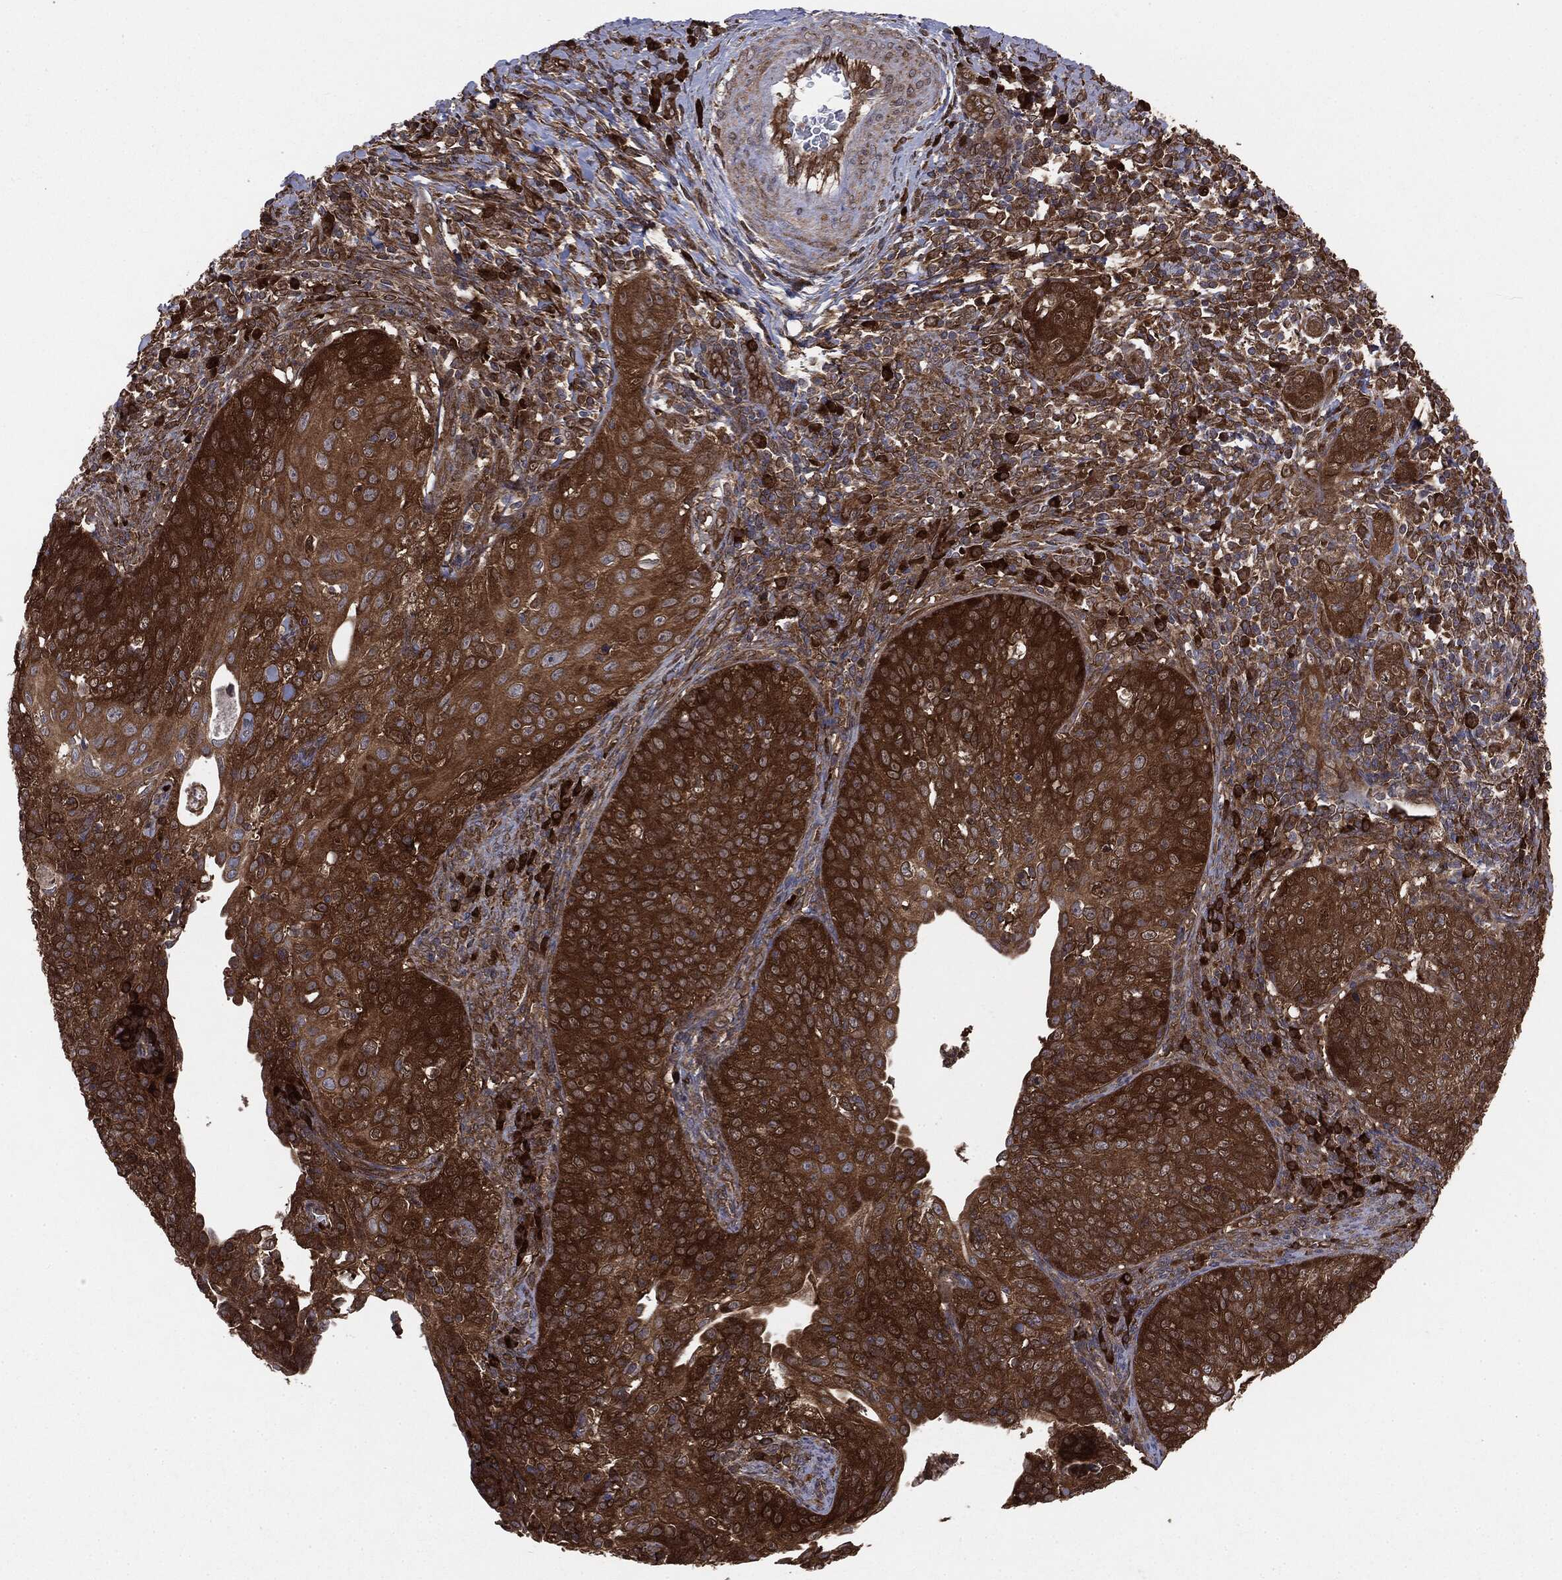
{"staining": {"intensity": "strong", "quantity": ">75%", "location": "cytoplasmic/membranous"}, "tissue": "cervical cancer", "cell_type": "Tumor cells", "image_type": "cancer", "snomed": [{"axis": "morphology", "description": "Squamous cell carcinoma, NOS"}, {"axis": "topography", "description": "Cervix"}], "caption": "The photomicrograph shows a brown stain indicating the presence of a protein in the cytoplasmic/membranous of tumor cells in cervical cancer (squamous cell carcinoma).", "gene": "NME1", "patient": {"sex": "female", "age": 30}}